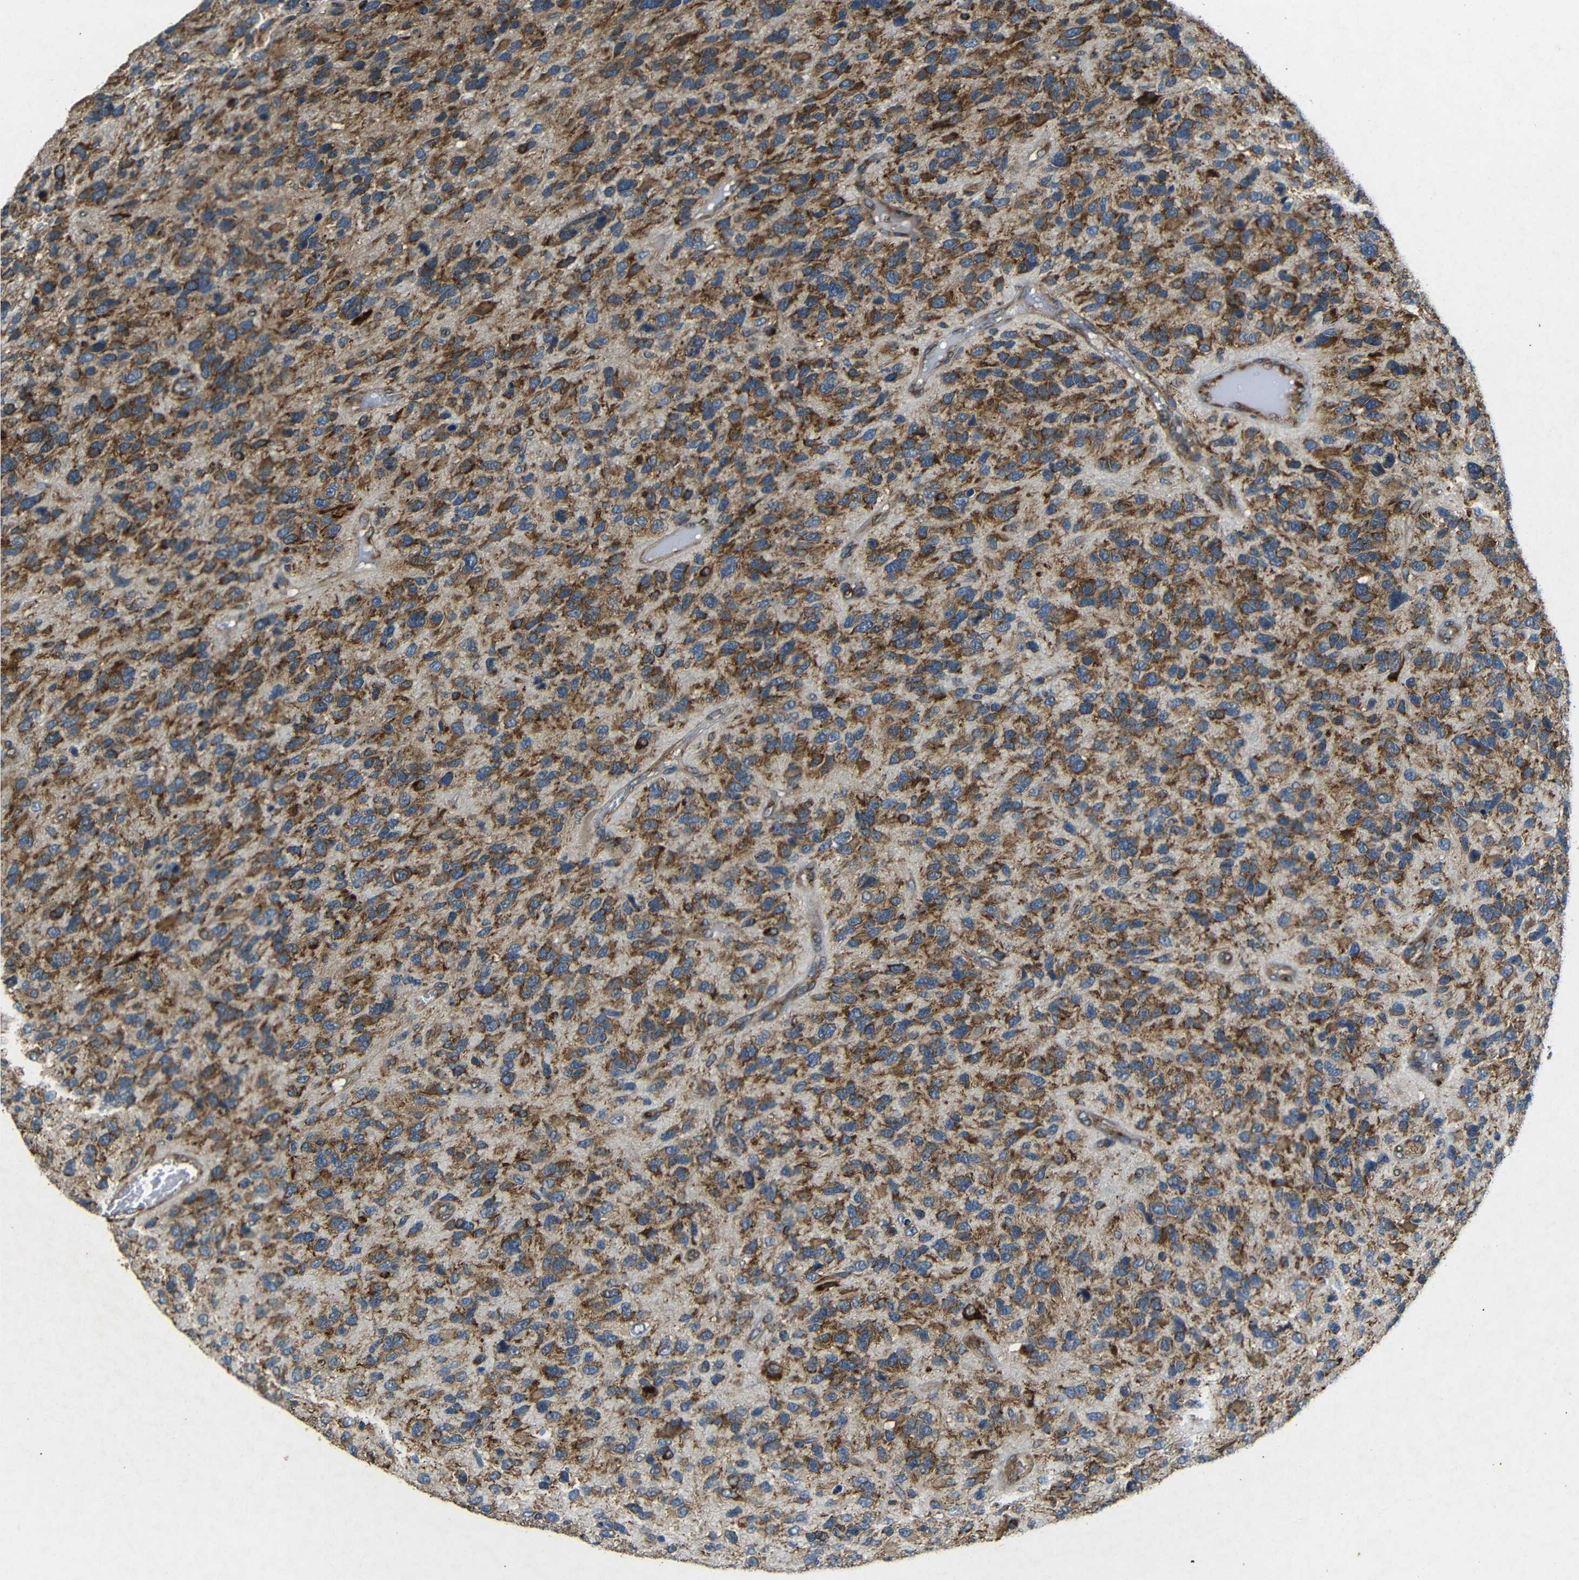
{"staining": {"intensity": "strong", "quantity": ">75%", "location": "cytoplasmic/membranous"}, "tissue": "glioma", "cell_type": "Tumor cells", "image_type": "cancer", "snomed": [{"axis": "morphology", "description": "Glioma, malignant, High grade"}, {"axis": "topography", "description": "Brain"}], "caption": "Malignant high-grade glioma was stained to show a protein in brown. There is high levels of strong cytoplasmic/membranous staining in about >75% of tumor cells.", "gene": "BTF3", "patient": {"sex": "female", "age": 58}}